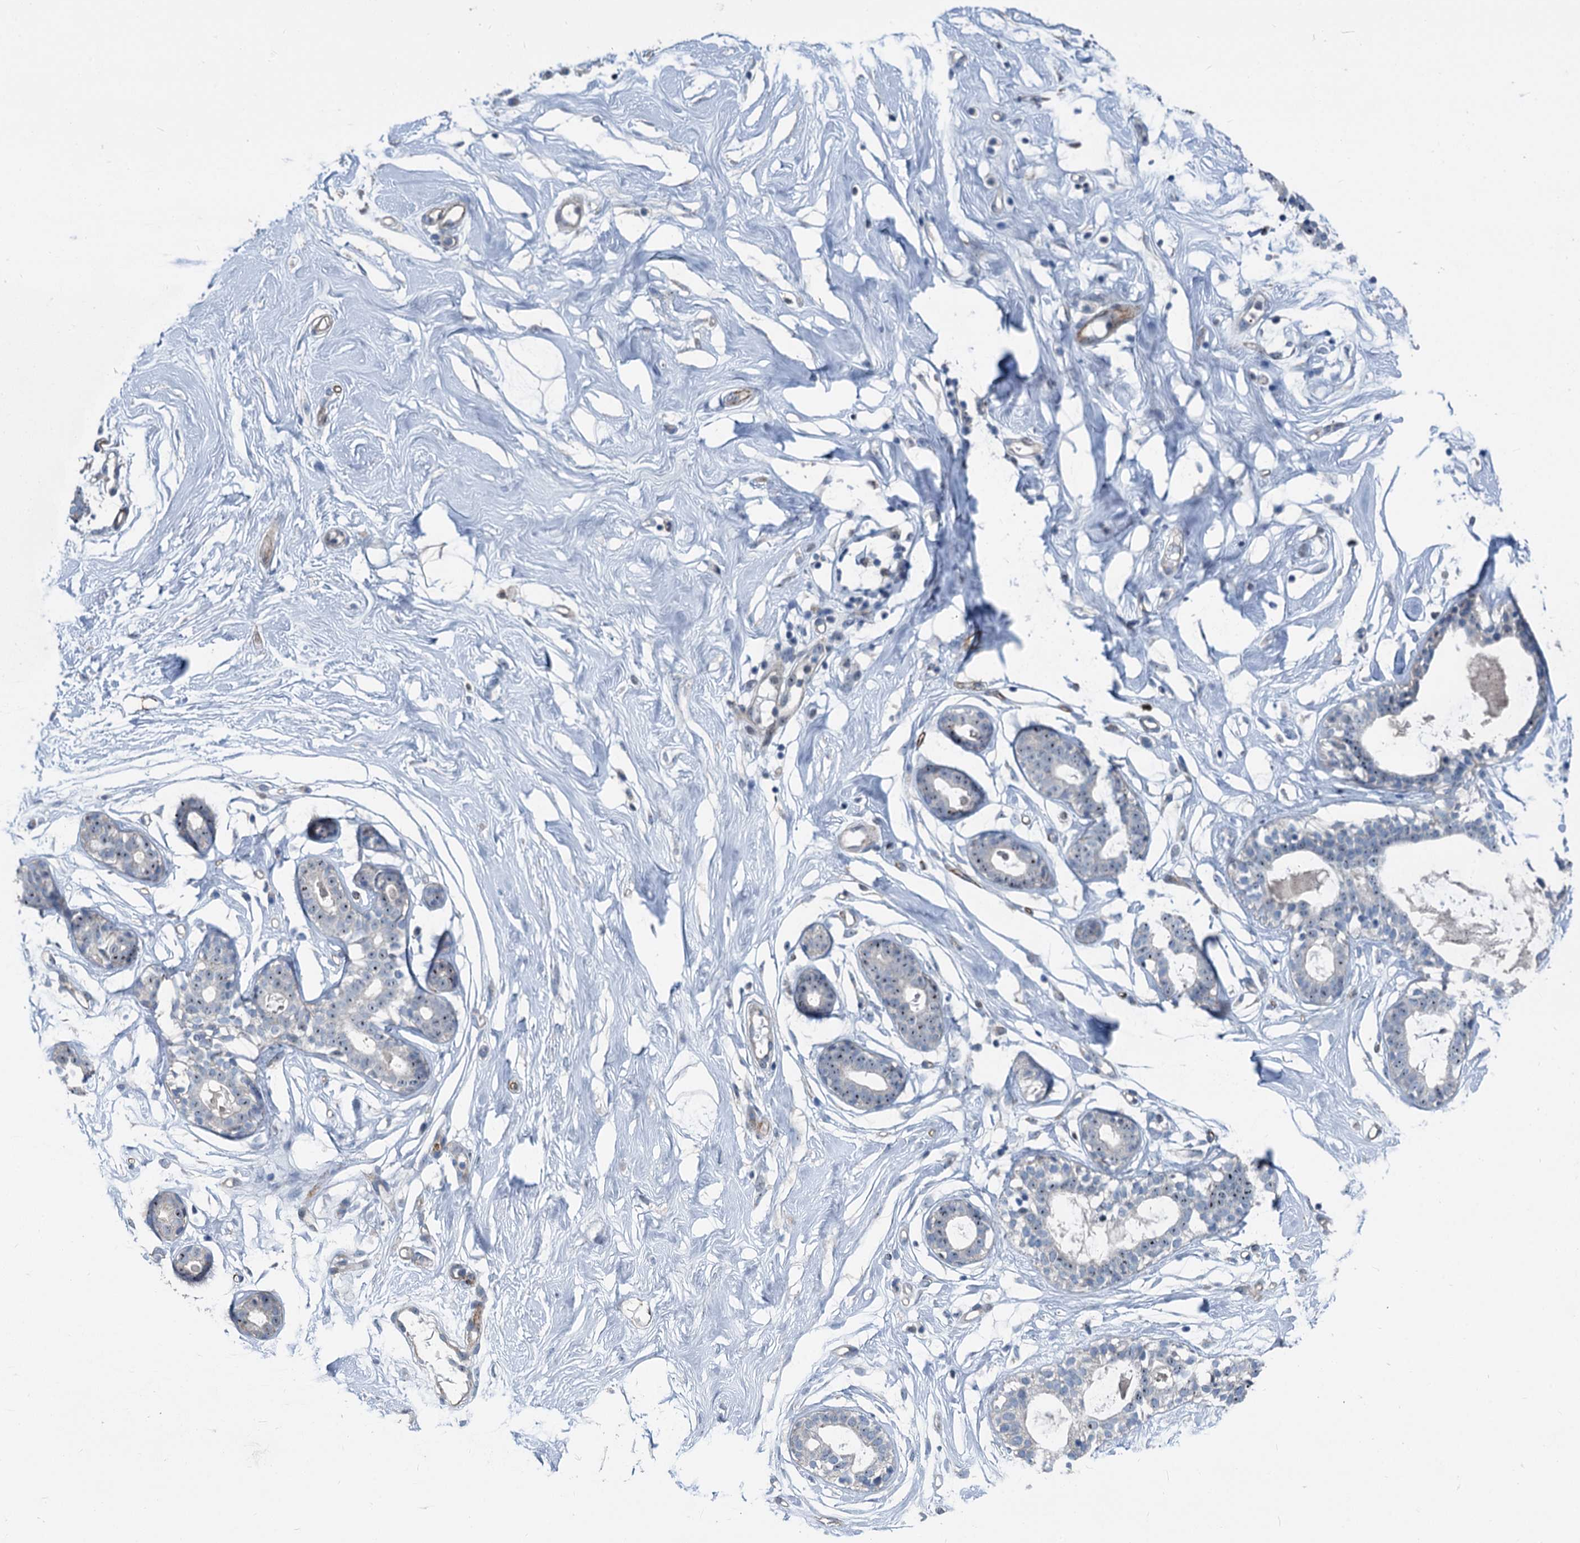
{"staining": {"intensity": "negative", "quantity": "none", "location": "none"}, "tissue": "breast", "cell_type": "Adipocytes", "image_type": "normal", "snomed": [{"axis": "morphology", "description": "Normal tissue, NOS"}, {"axis": "morphology", "description": "Adenoma, NOS"}, {"axis": "topography", "description": "Breast"}], "caption": "Human breast stained for a protein using immunohistochemistry (IHC) demonstrates no expression in adipocytes.", "gene": "ASXL3", "patient": {"sex": "female", "age": 23}}